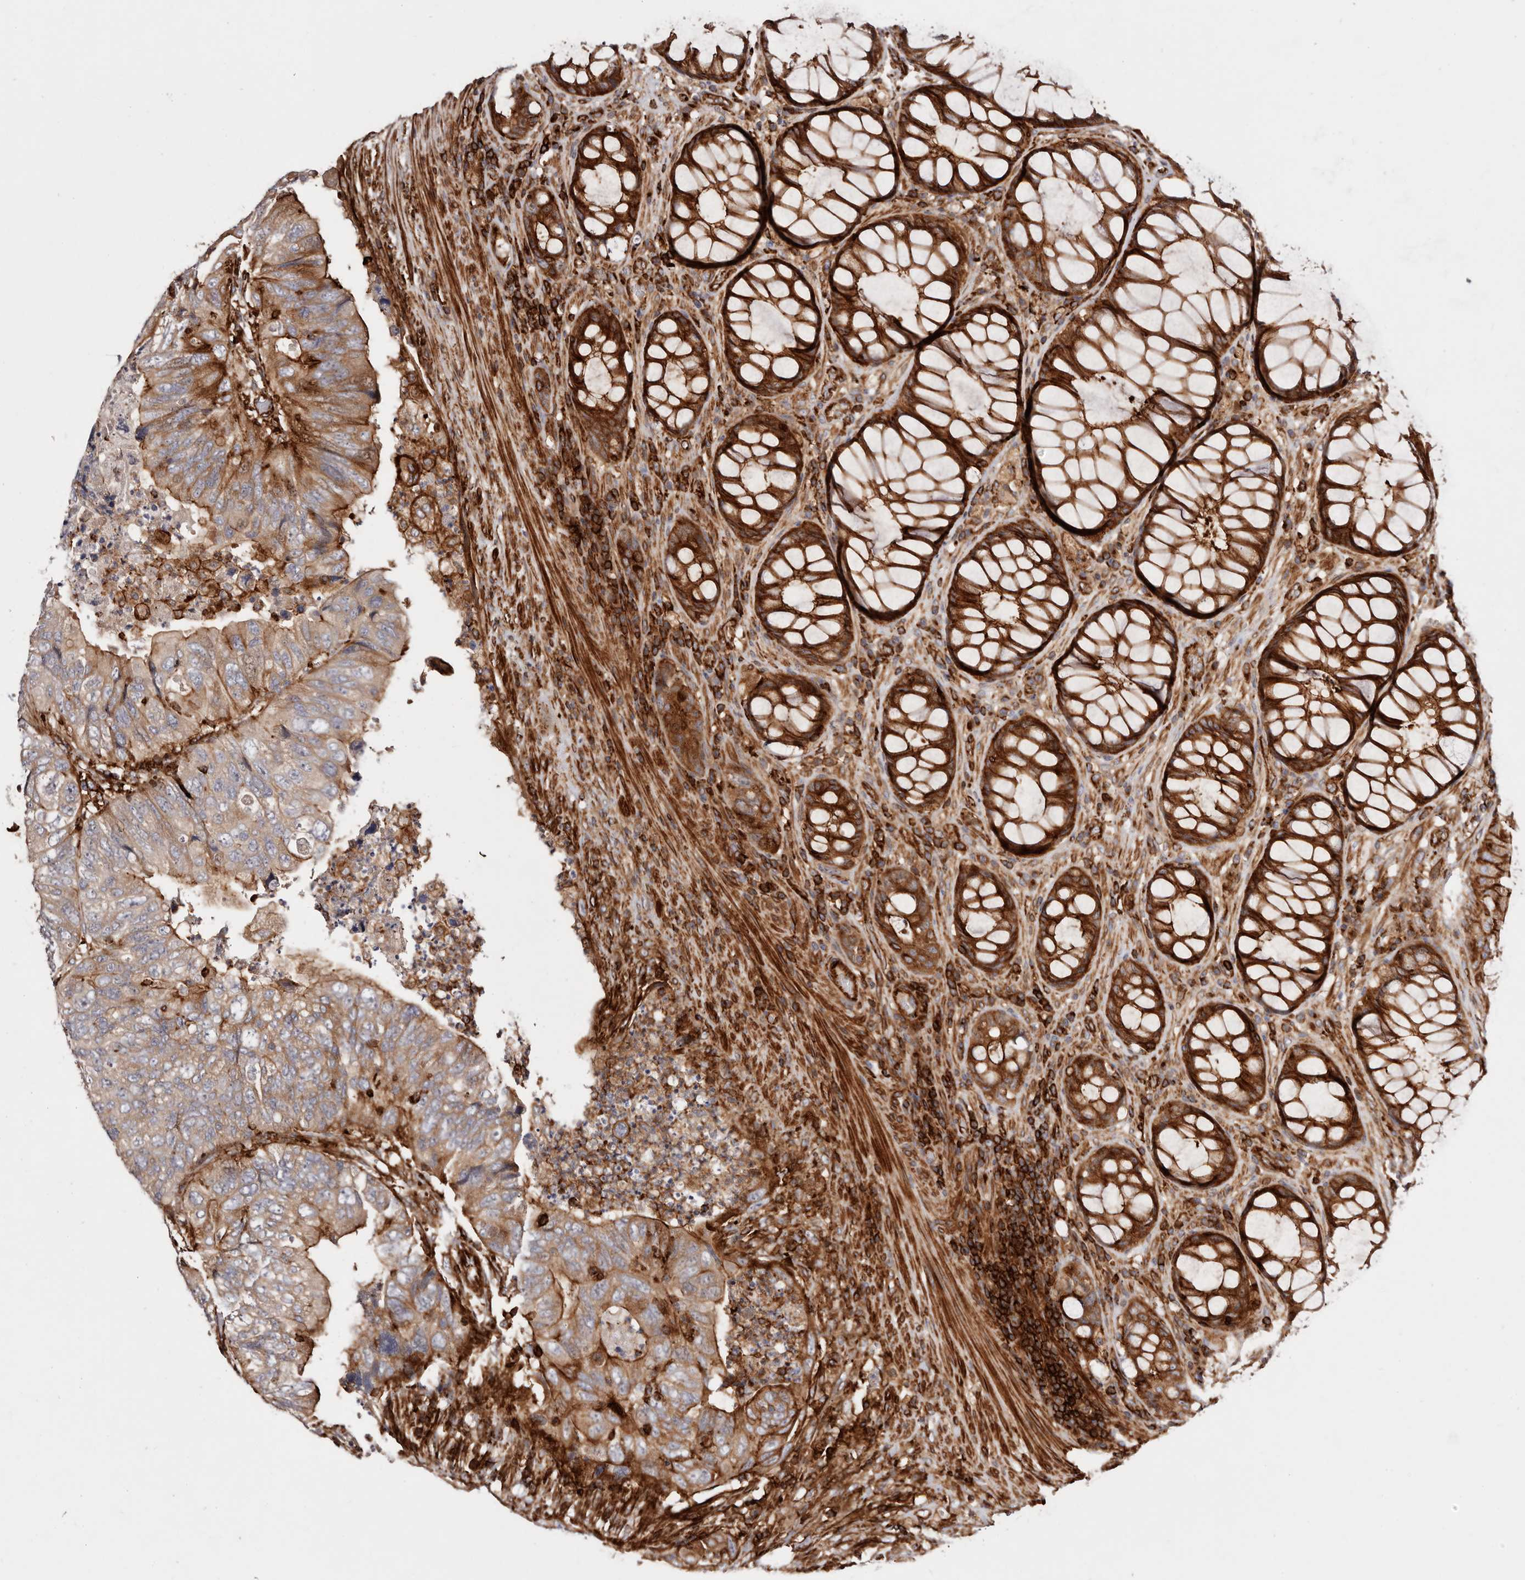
{"staining": {"intensity": "strong", "quantity": ">75%", "location": "cytoplasmic/membranous"}, "tissue": "colorectal cancer", "cell_type": "Tumor cells", "image_type": "cancer", "snomed": [{"axis": "morphology", "description": "Adenocarcinoma, NOS"}, {"axis": "topography", "description": "Rectum"}], "caption": "Immunohistochemistry (IHC) photomicrograph of neoplastic tissue: human colorectal adenocarcinoma stained using immunohistochemistry (IHC) exhibits high levels of strong protein expression localized specifically in the cytoplasmic/membranous of tumor cells, appearing as a cytoplasmic/membranous brown color.", "gene": "PTPN22", "patient": {"sex": "male", "age": 63}}